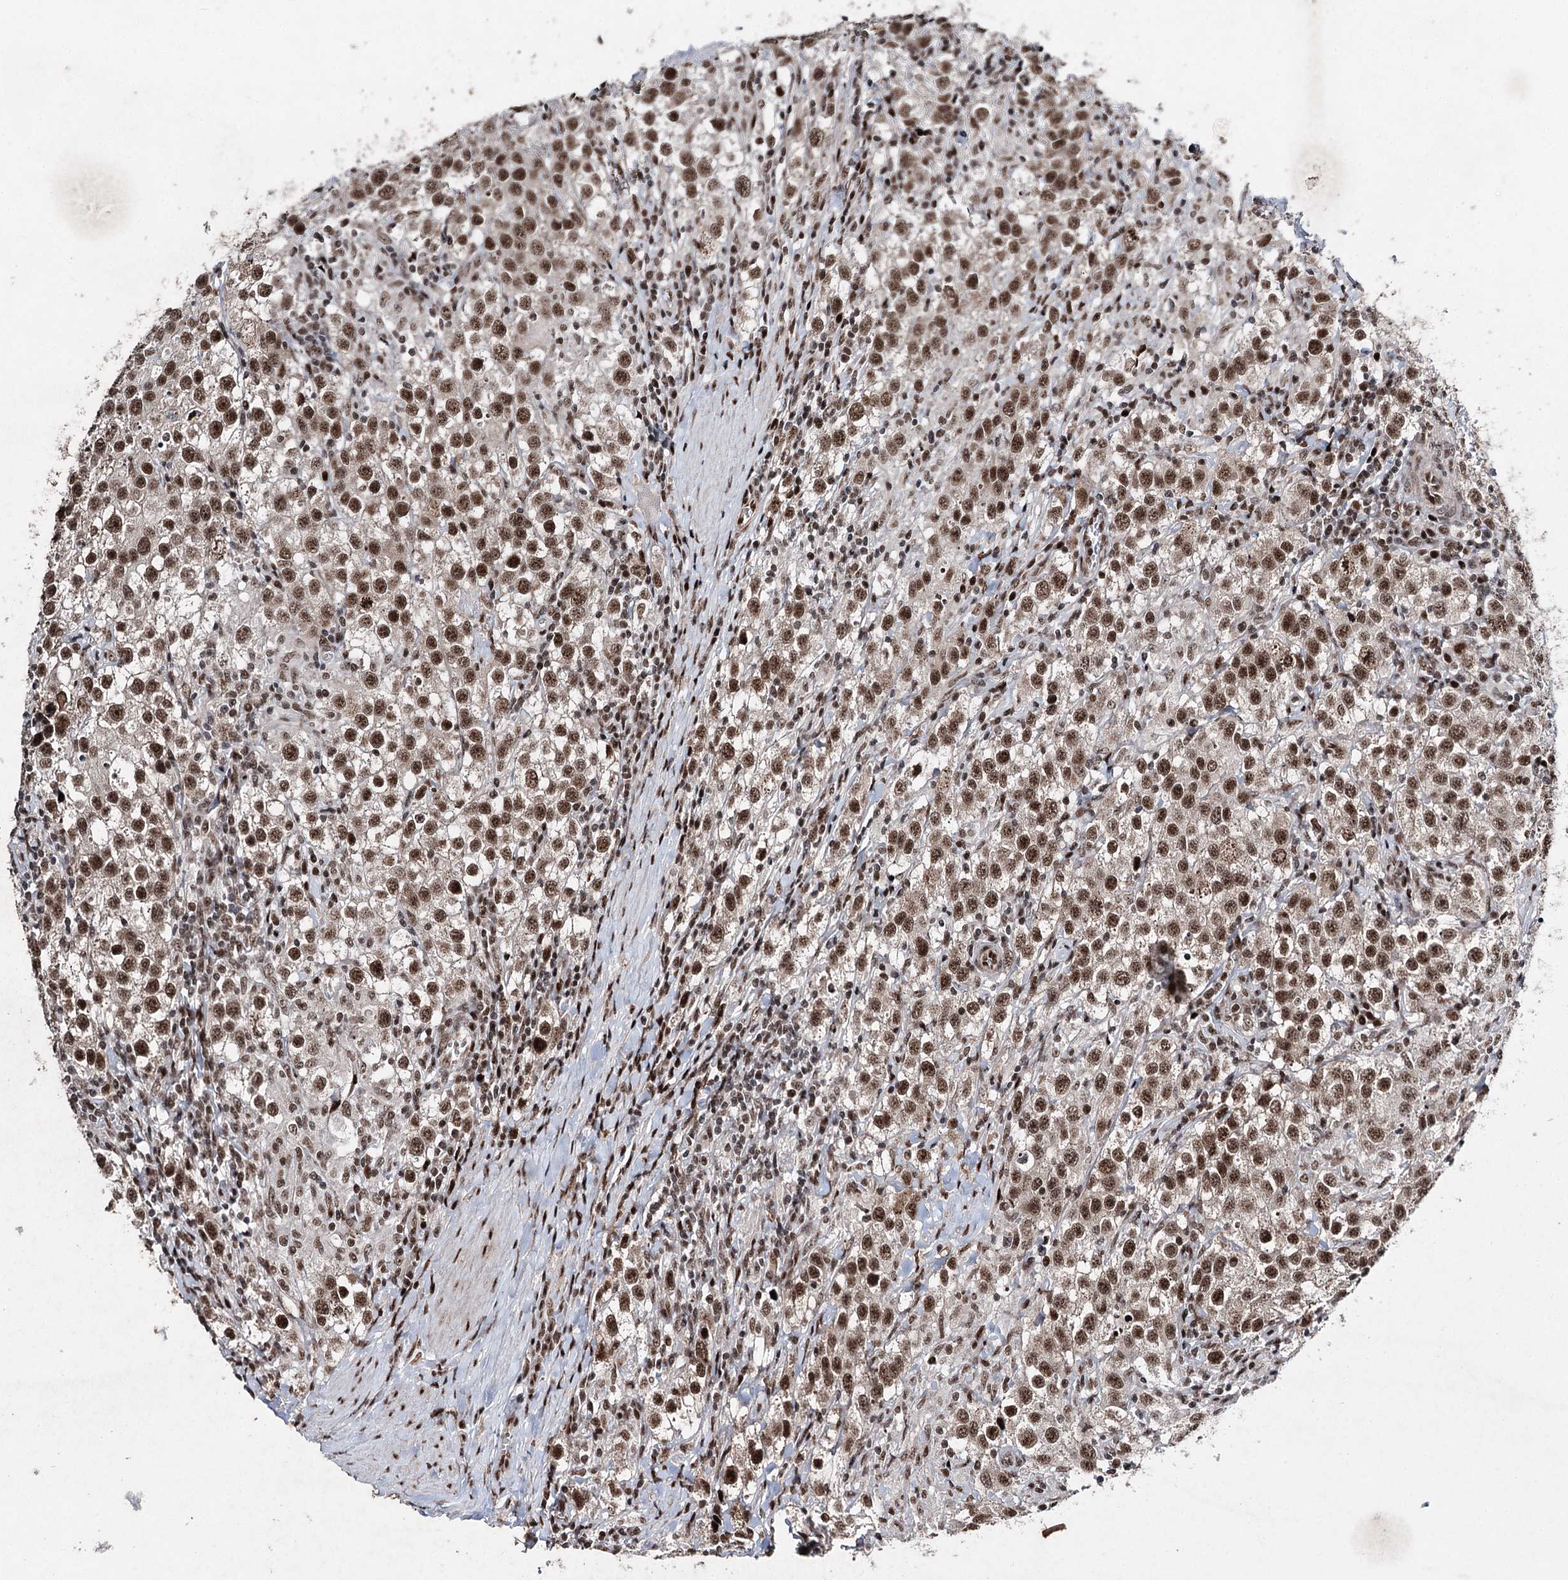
{"staining": {"intensity": "strong", "quantity": ">75%", "location": "nuclear"}, "tissue": "testis cancer", "cell_type": "Tumor cells", "image_type": "cancer", "snomed": [{"axis": "morphology", "description": "Seminoma, NOS"}, {"axis": "morphology", "description": "Carcinoma, Embryonal, NOS"}, {"axis": "topography", "description": "Testis"}], "caption": "Brown immunohistochemical staining in human testis seminoma exhibits strong nuclear expression in approximately >75% of tumor cells.", "gene": "PDCD4", "patient": {"sex": "male", "age": 43}}